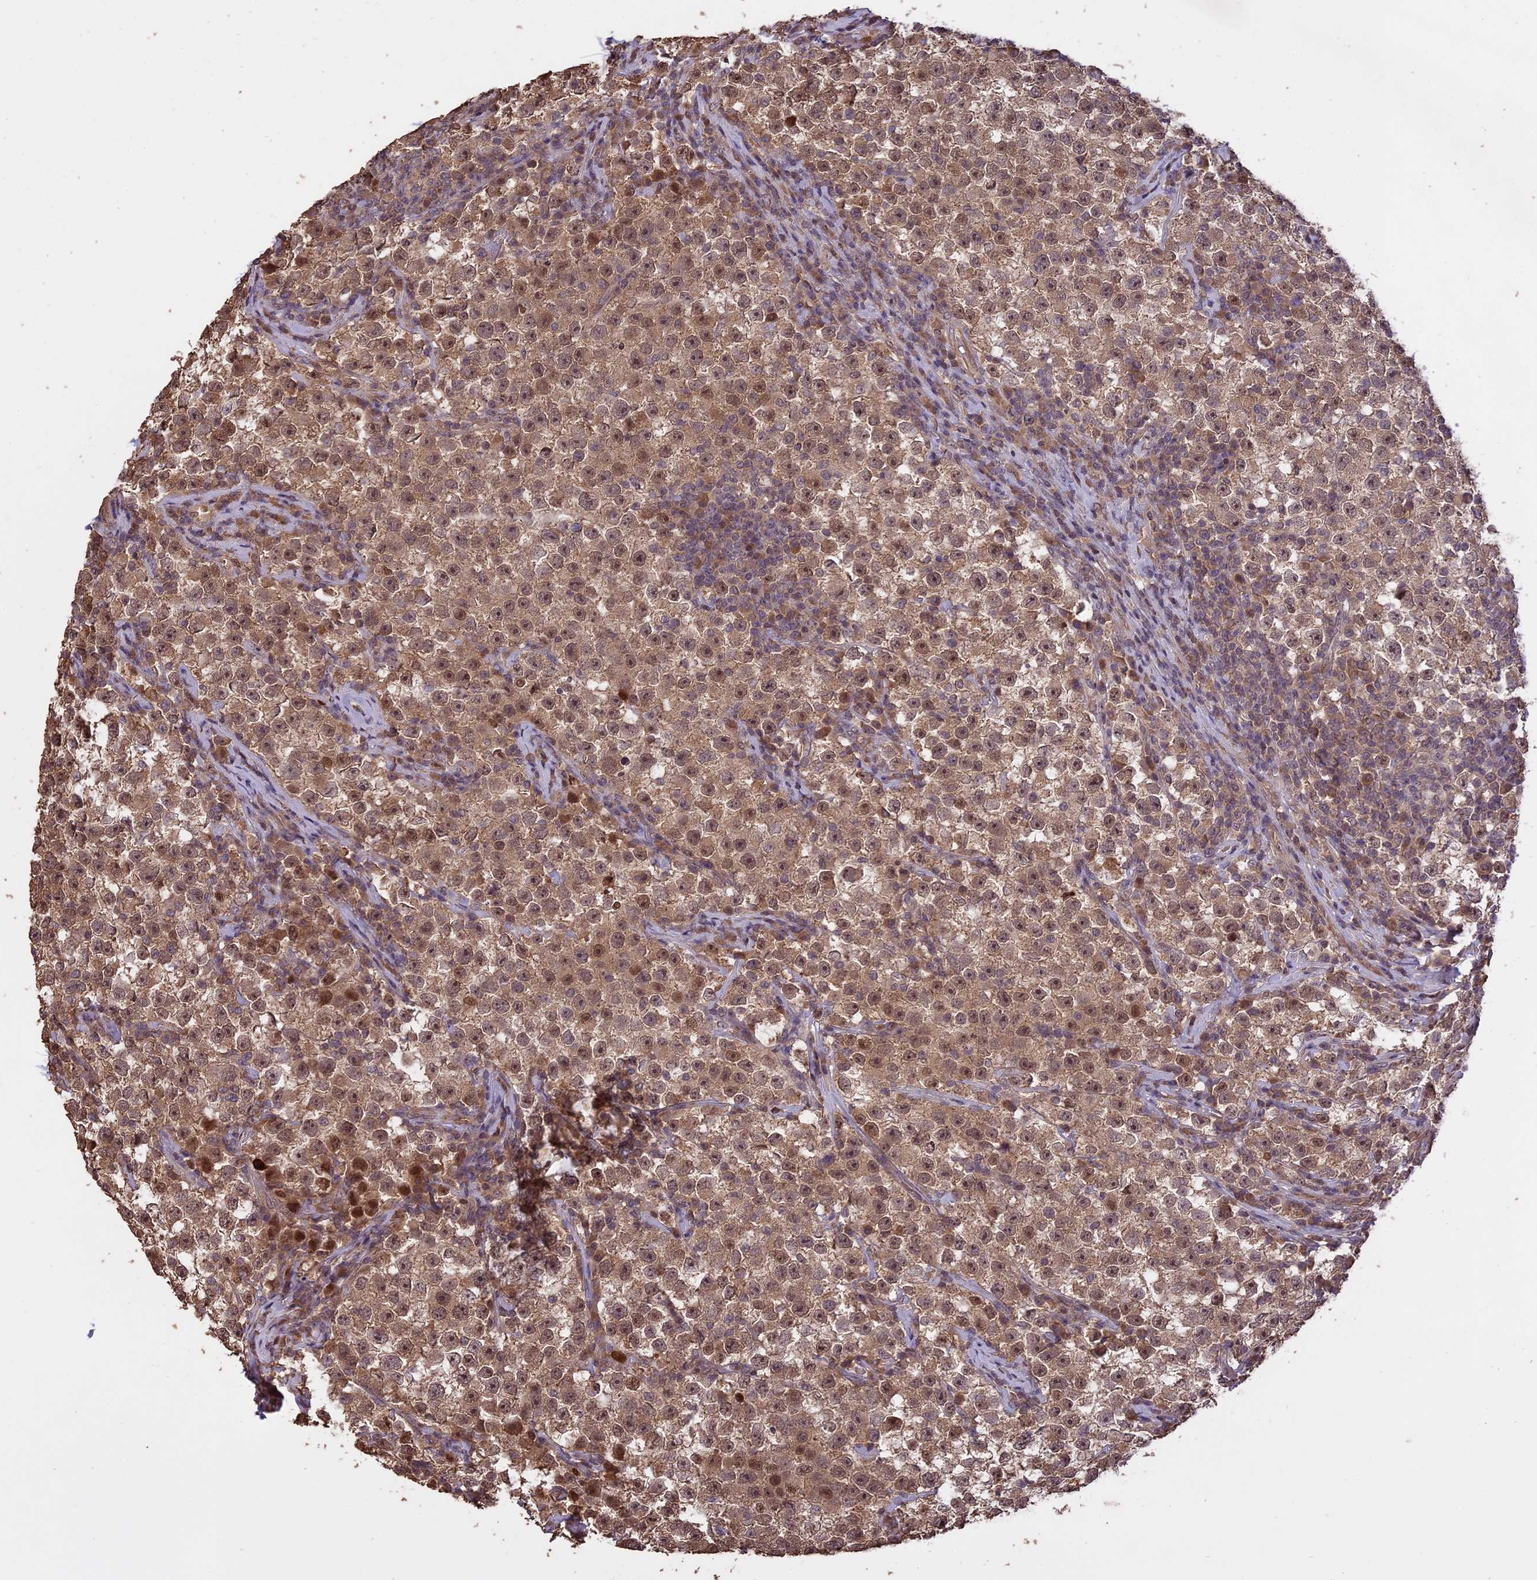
{"staining": {"intensity": "moderate", "quantity": ">75%", "location": "cytoplasmic/membranous,nuclear"}, "tissue": "testis cancer", "cell_type": "Tumor cells", "image_type": "cancer", "snomed": [{"axis": "morphology", "description": "Seminoma, NOS"}, {"axis": "topography", "description": "Testis"}], "caption": "Moderate cytoplasmic/membranous and nuclear positivity for a protein is identified in approximately >75% of tumor cells of testis cancer using immunohistochemistry.", "gene": "TIGD7", "patient": {"sex": "male", "age": 22}}